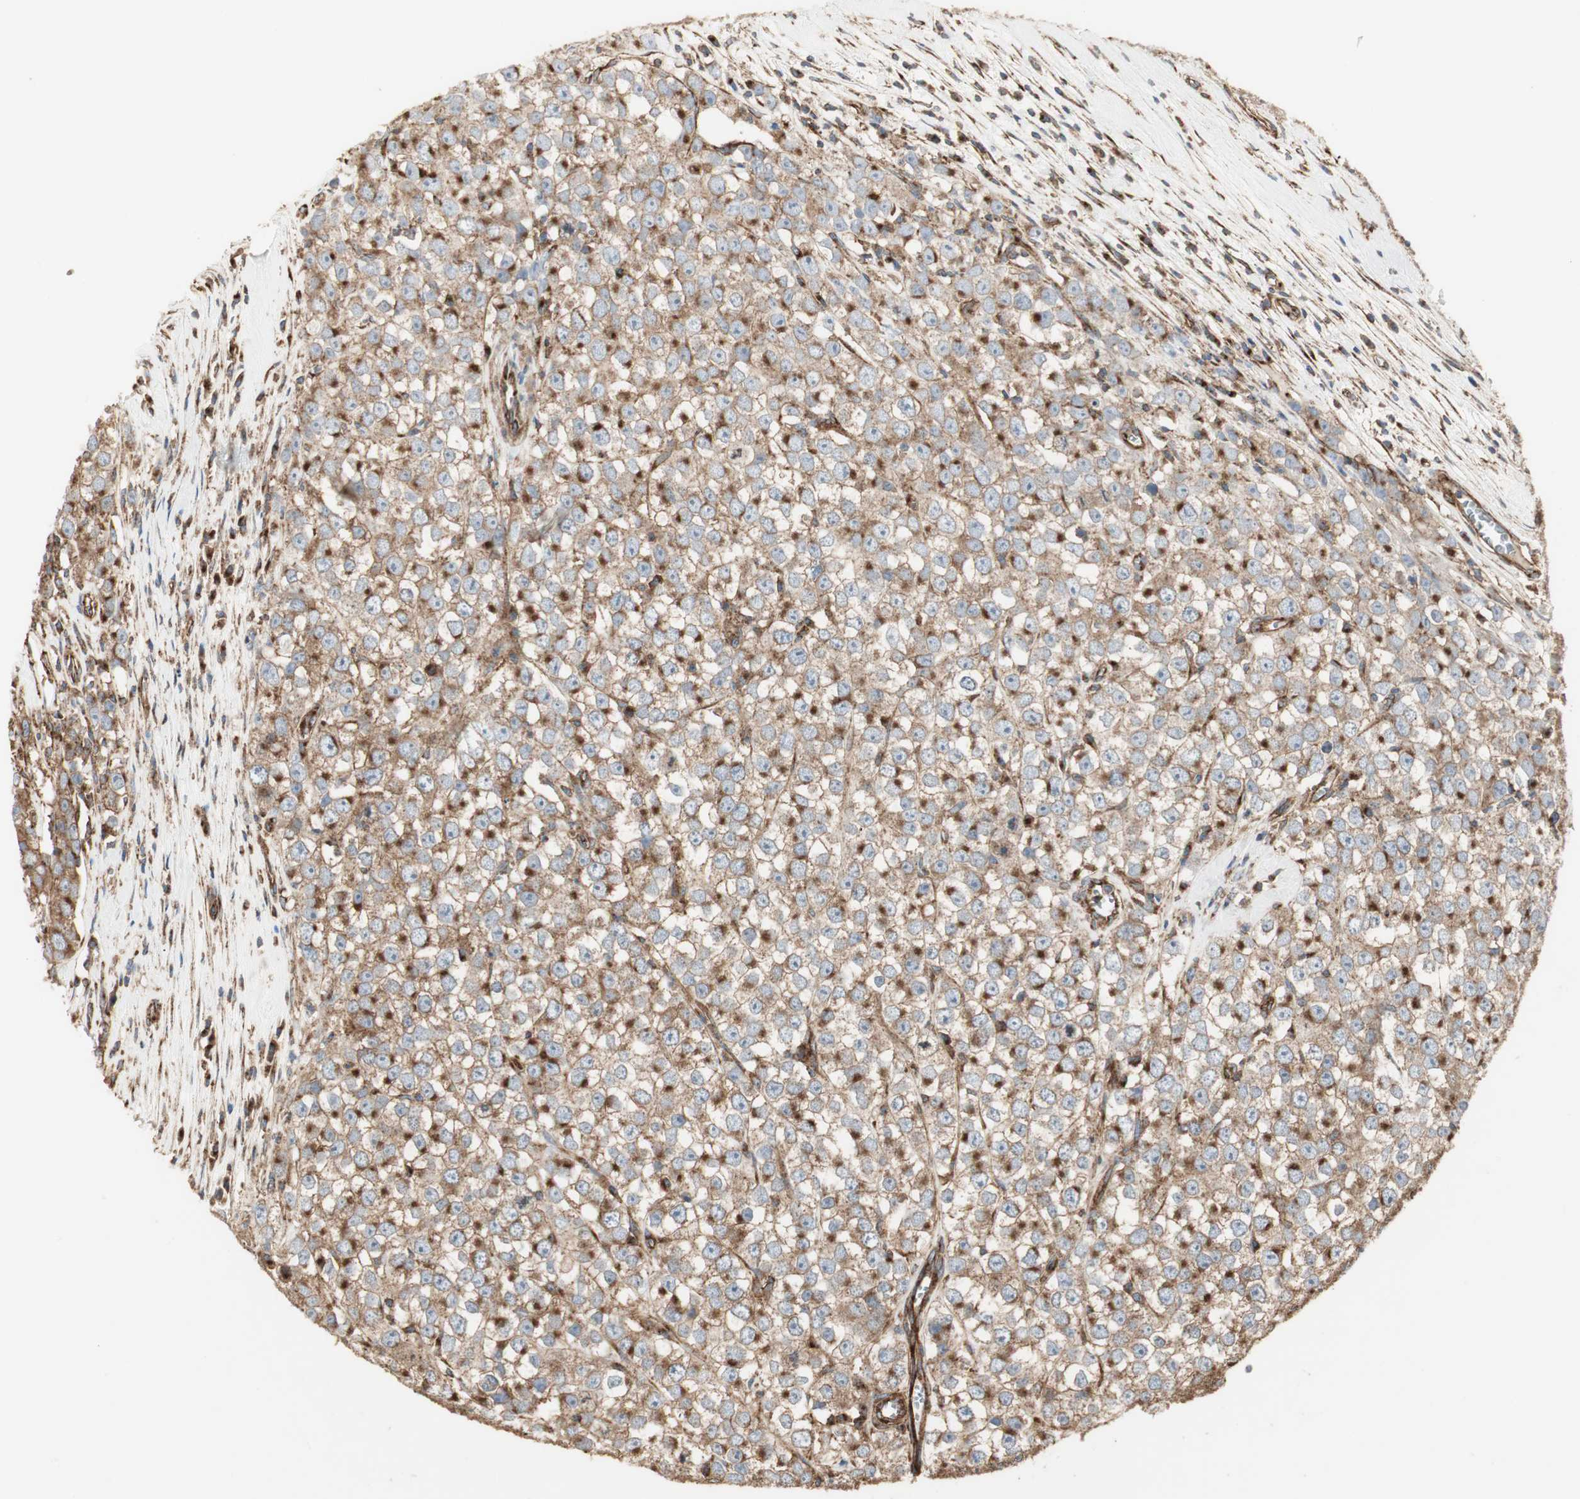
{"staining": {"intensity": "moderate", "quantity": ">75%", "location": "cytoplasmic/membranous"}, "tissue": "testis cancer", "cell_type": "Tumor cells", "image_type": "cancer", "snomed": [{"axis": "morphology", "description": "Seminoma, NOS"}, {"axis": "morphology", "description": "Carcinoma, Embryonal, NOS"}, {"axis": "topography", "description": "Testis"}], "caption": "This is an image of immunohistochemistry (IHC) staining of testis seminoma, which shows moderate positivity in the cytoplasmic/membranous of tumor cells.", "gene": "H6PD", "patient": {"sex": "male", "age": 52}}